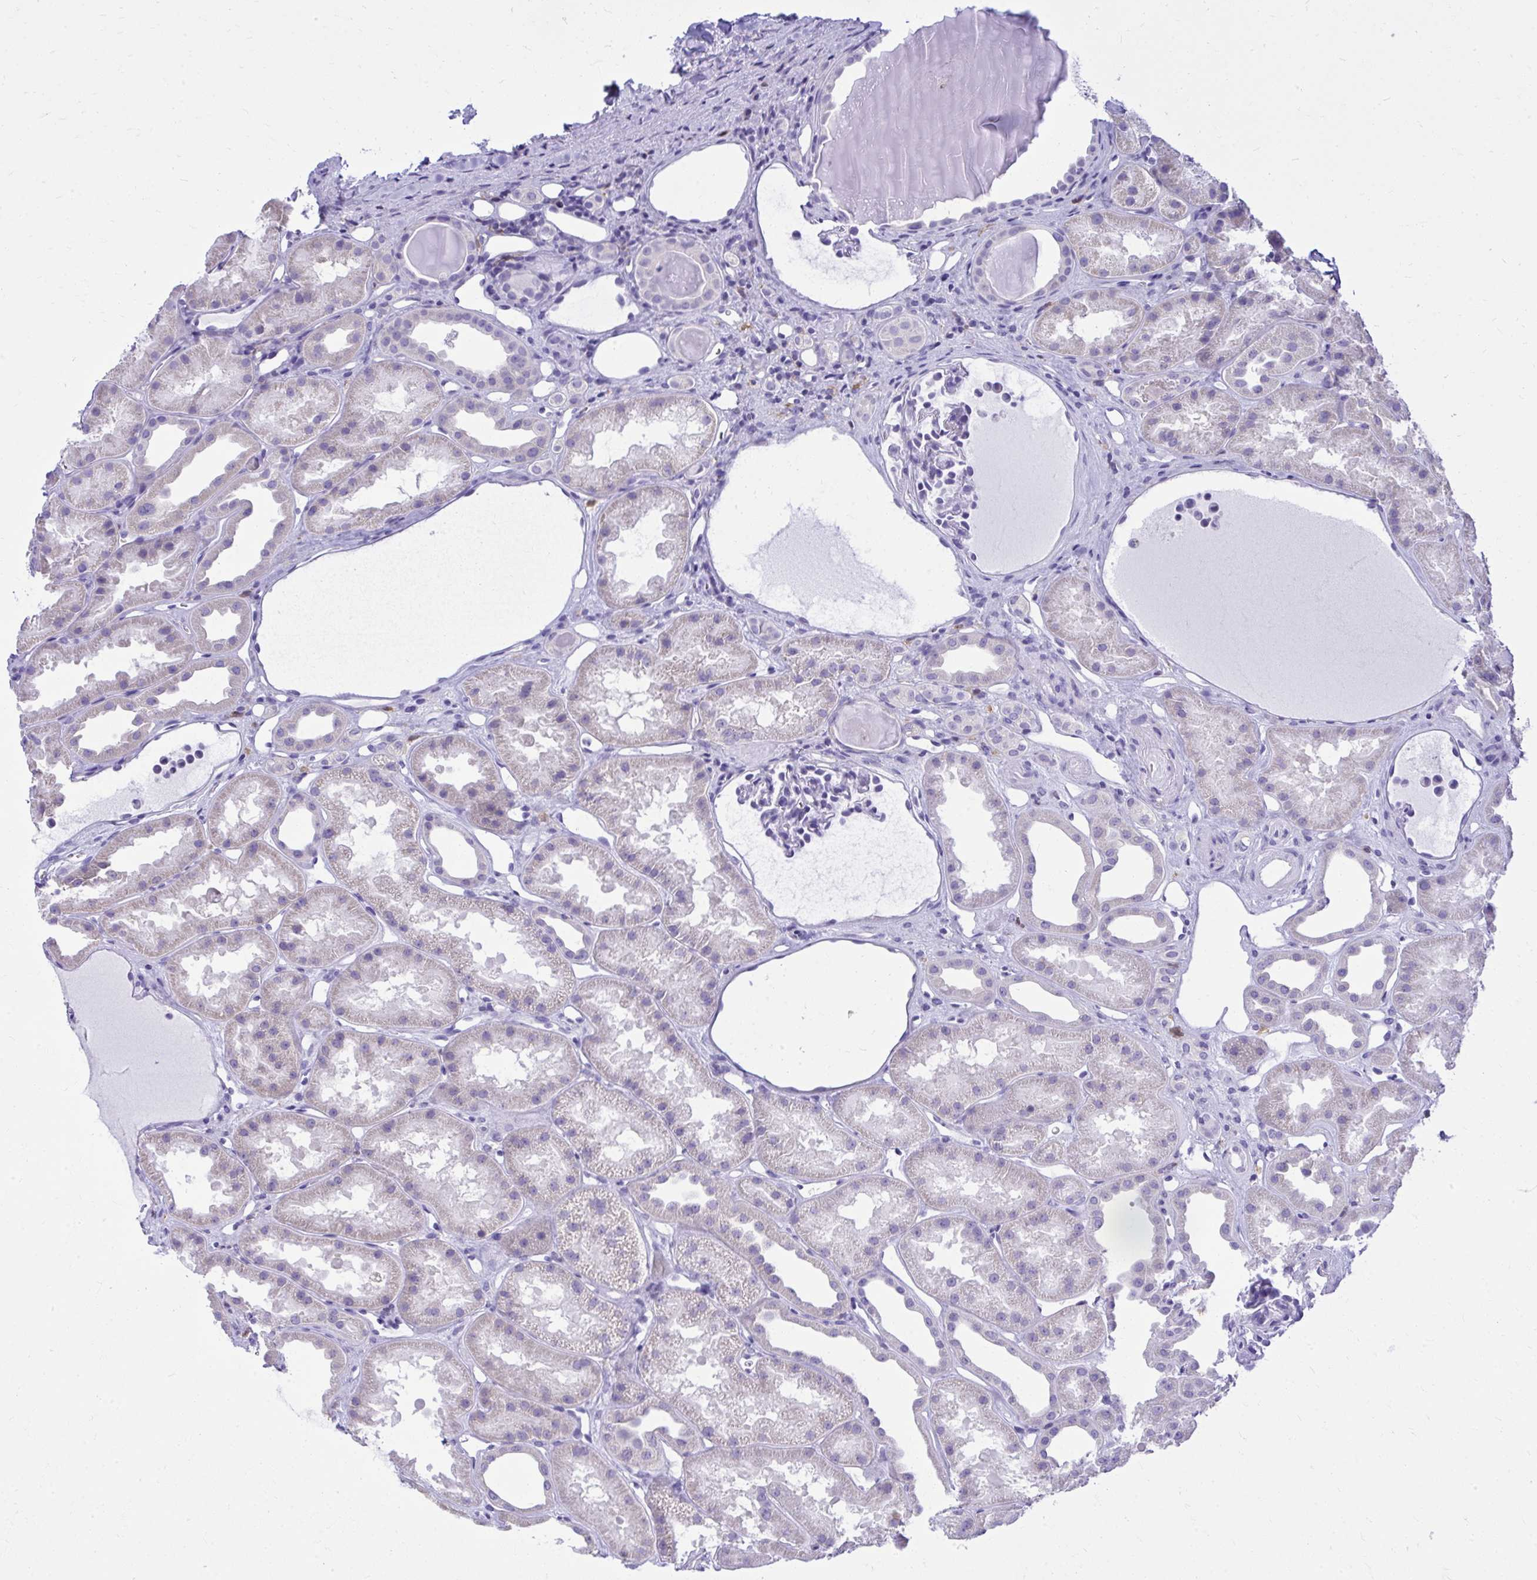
{"staining": {"intensity": "negative", "quantity": "none", "location": "none"}, "tissue": "kidney", "cell_type": "Cells in glomeruli", "image_type": "normal", "snomed": [{"axis": "morphology", "description": "Normal tissue, NOS"}, {"axis": "topography", "description": "Kidney"}], "caption": "DAB (3,3'-diaminobenzidine) immunohistochemical staining of normal human kidney demonstrates no significant expression in cells in glomeruli.", "gene": "PSD", "patient": {"sex": "male", "age": 61}}